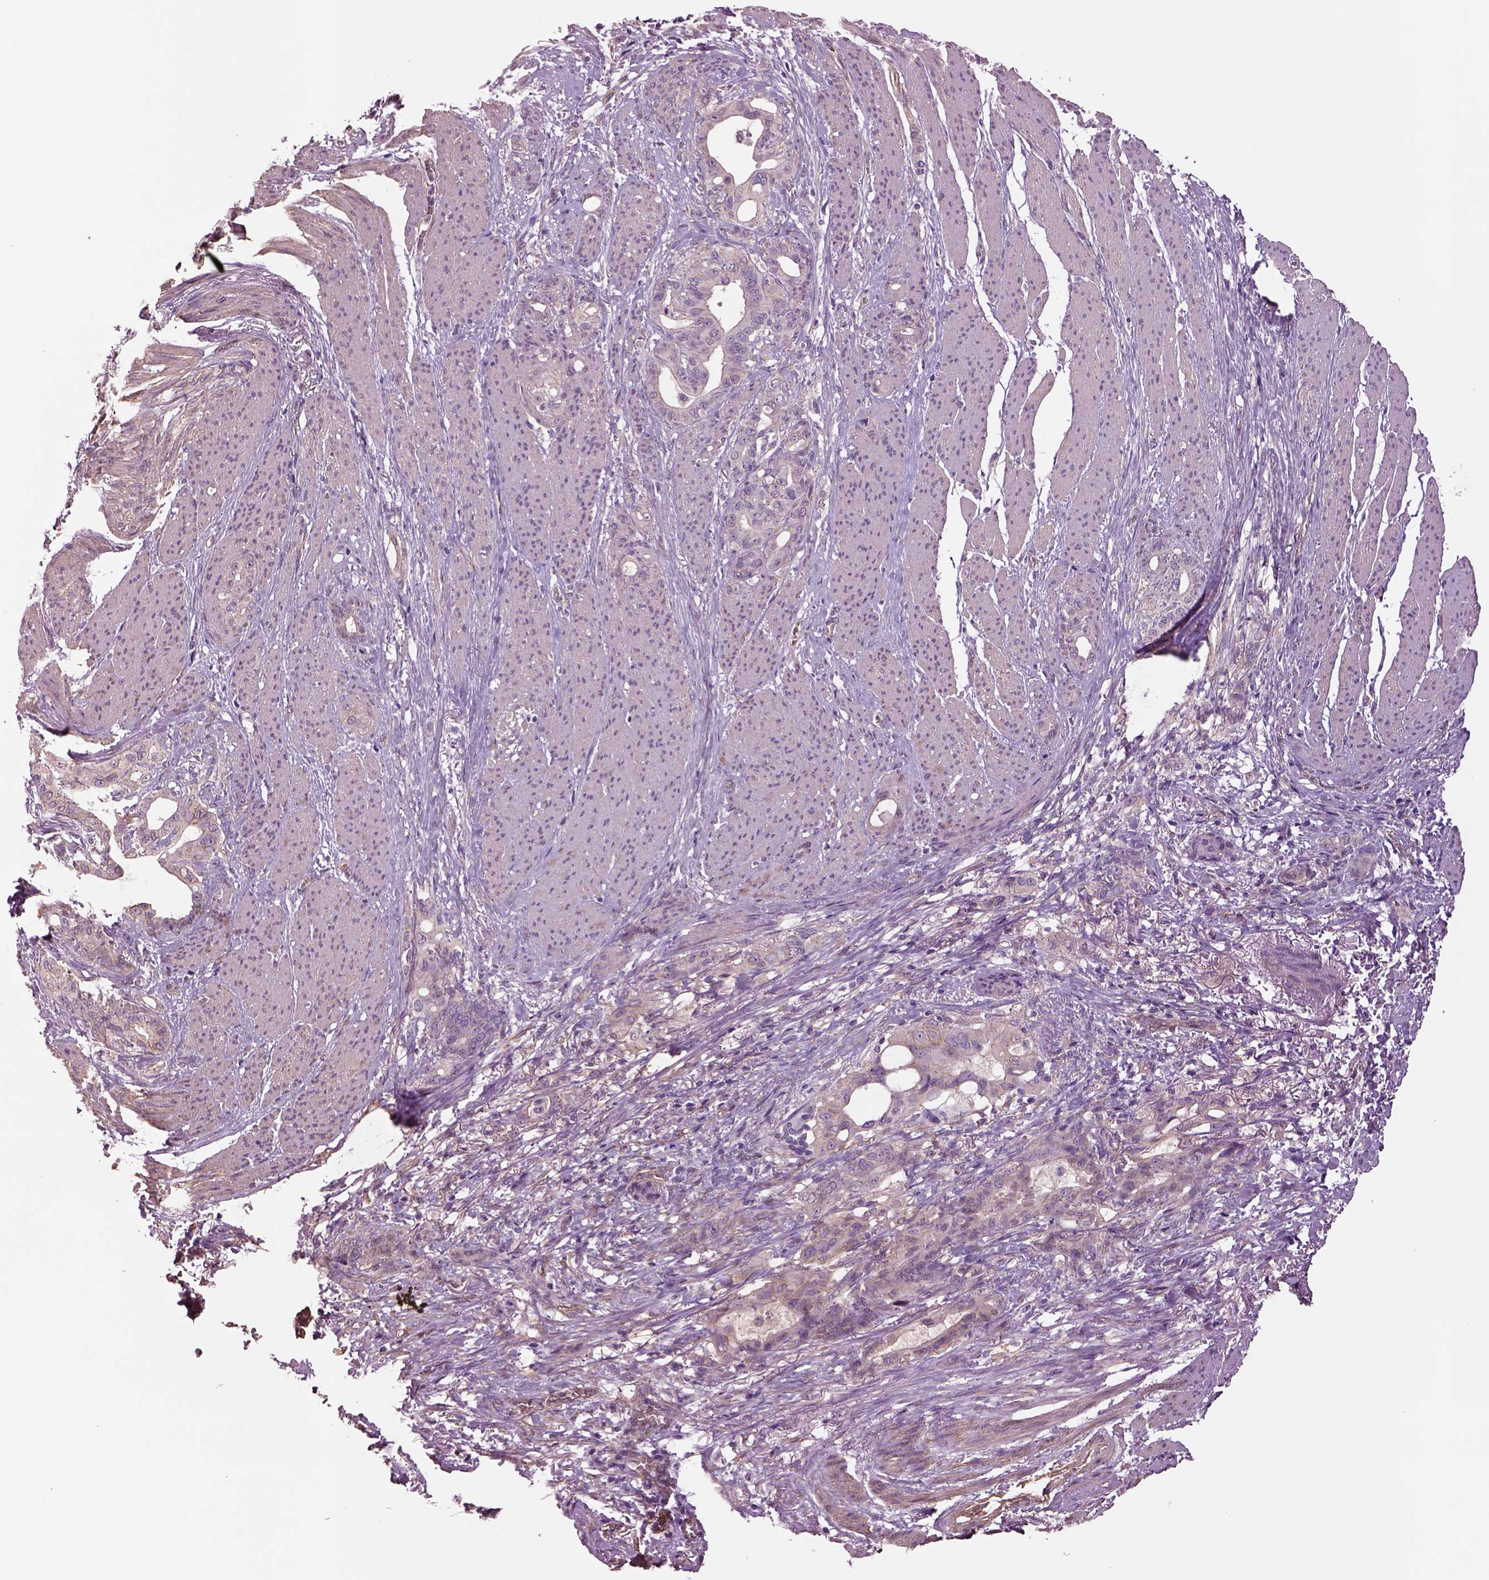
{"staining": {"intensity": "negative", "quantity": "none", "location": "none"}, "tissue": "stomach cancer", "cell_type": "Tumor cells", "image_type": "cancer", "snomed": [{"axis": "morphology", "description": "Normal tissue, NOS"}, {"axis": "morphology", "description": "Adenocarcinoma, NOS"}, {"axis": "topography", "description": "Esophagus"}, {"axis": "topography", "description": "Stomach, upper"}], "caption": "Immunohistochemical staining of human stomach adenocarcinoma shows no significant positivity in tumor cells.", "gene": "HTR1B", "patient": {"sex": "male", "age": 62}}